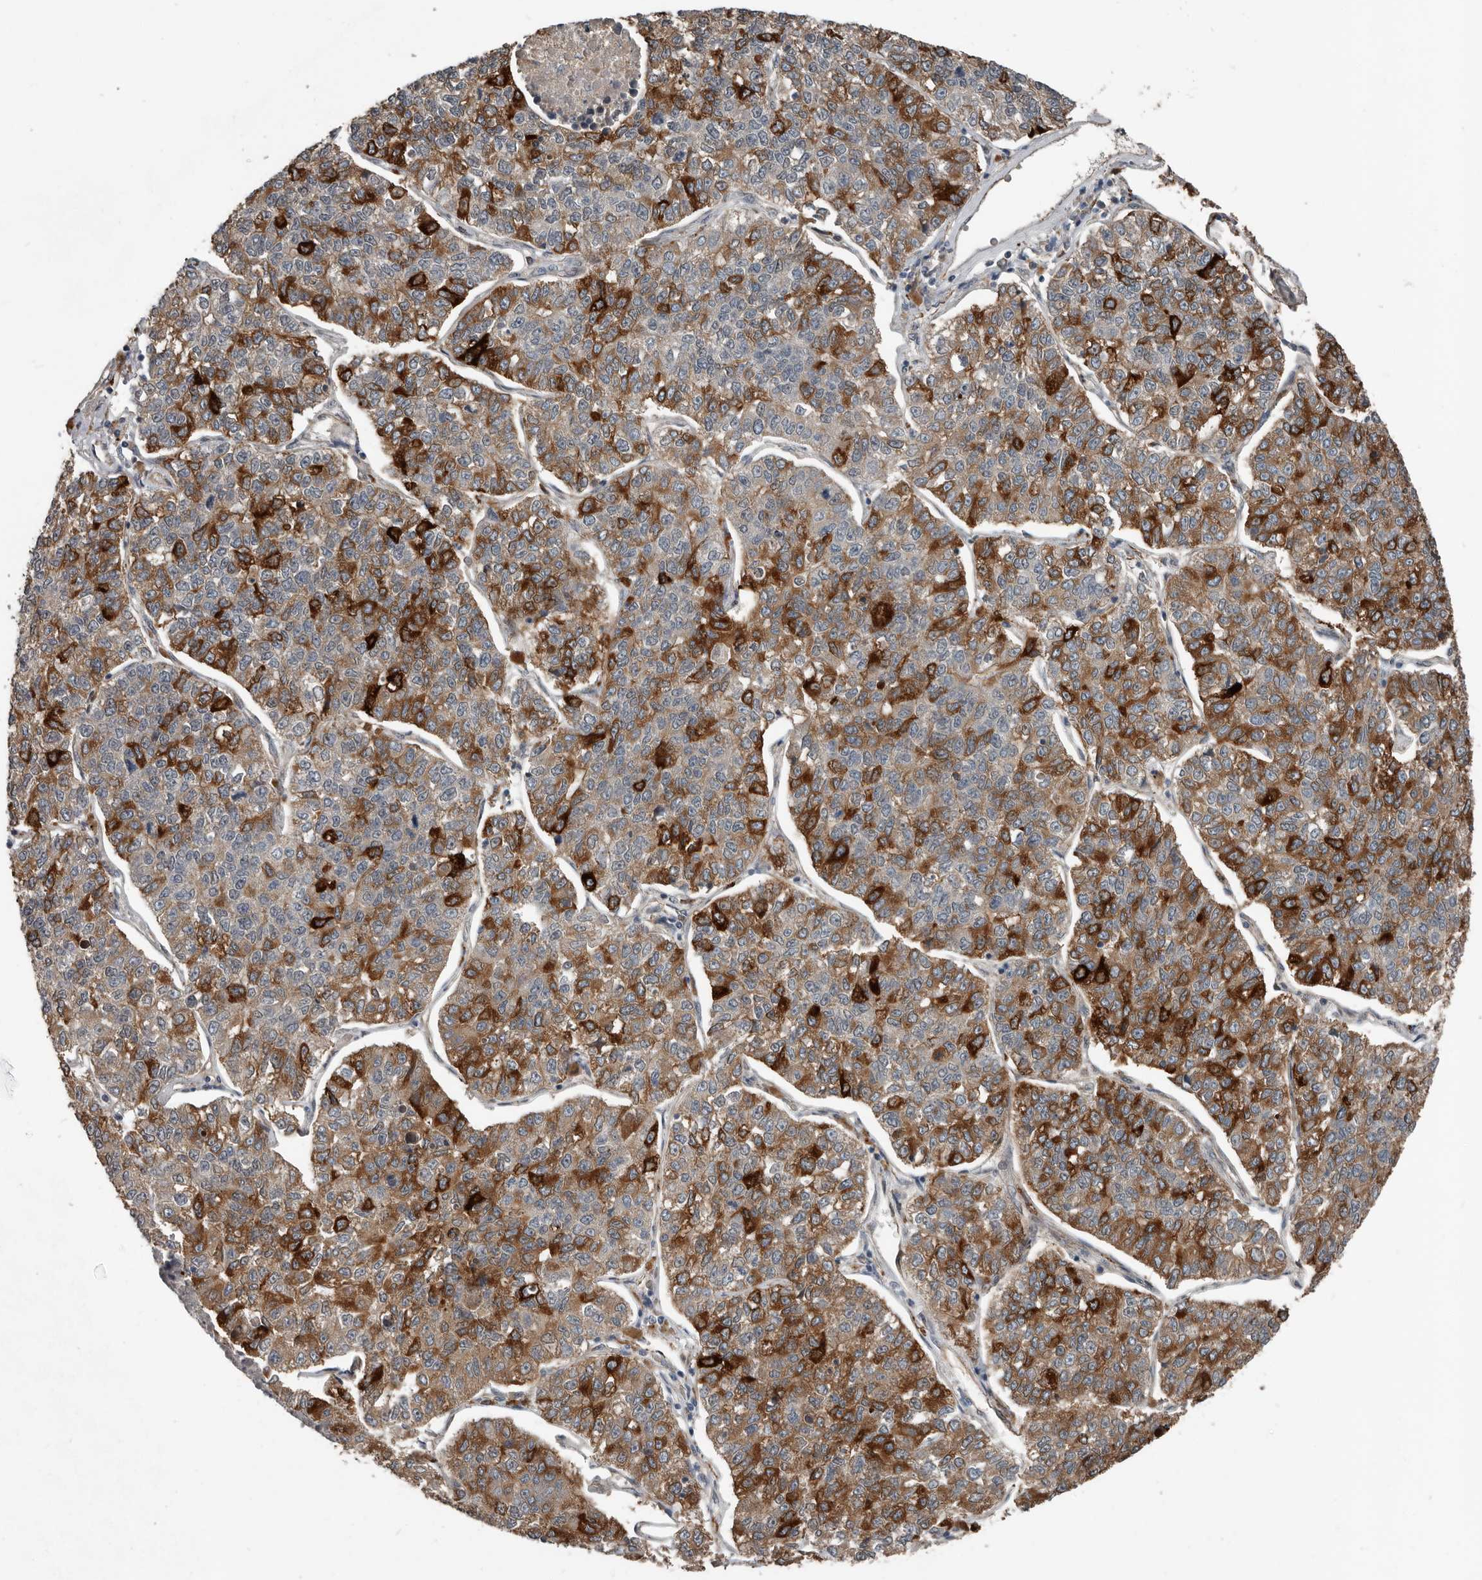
{"staining": {"intensity": "strong", "quantity": "25%-75%", "location": "cytoplasmic/membranous"}, "tissue": "lung cancer", "cell_type": "Tumor cells", "image_type": "cancer", "snomed": [{"axis": "morphology", "description": "Adenocarcinoma, NOS"}, {"axis": "topography", "description": "Lung"}], "caption": "Immunohistochemical staining of human lung cancer reveals strong cytoplasmic/membranous protein staining in about 25%-75% of tumor cells.", "gene": "YOD1", "patient": {"sex": "male", "age": 49}}